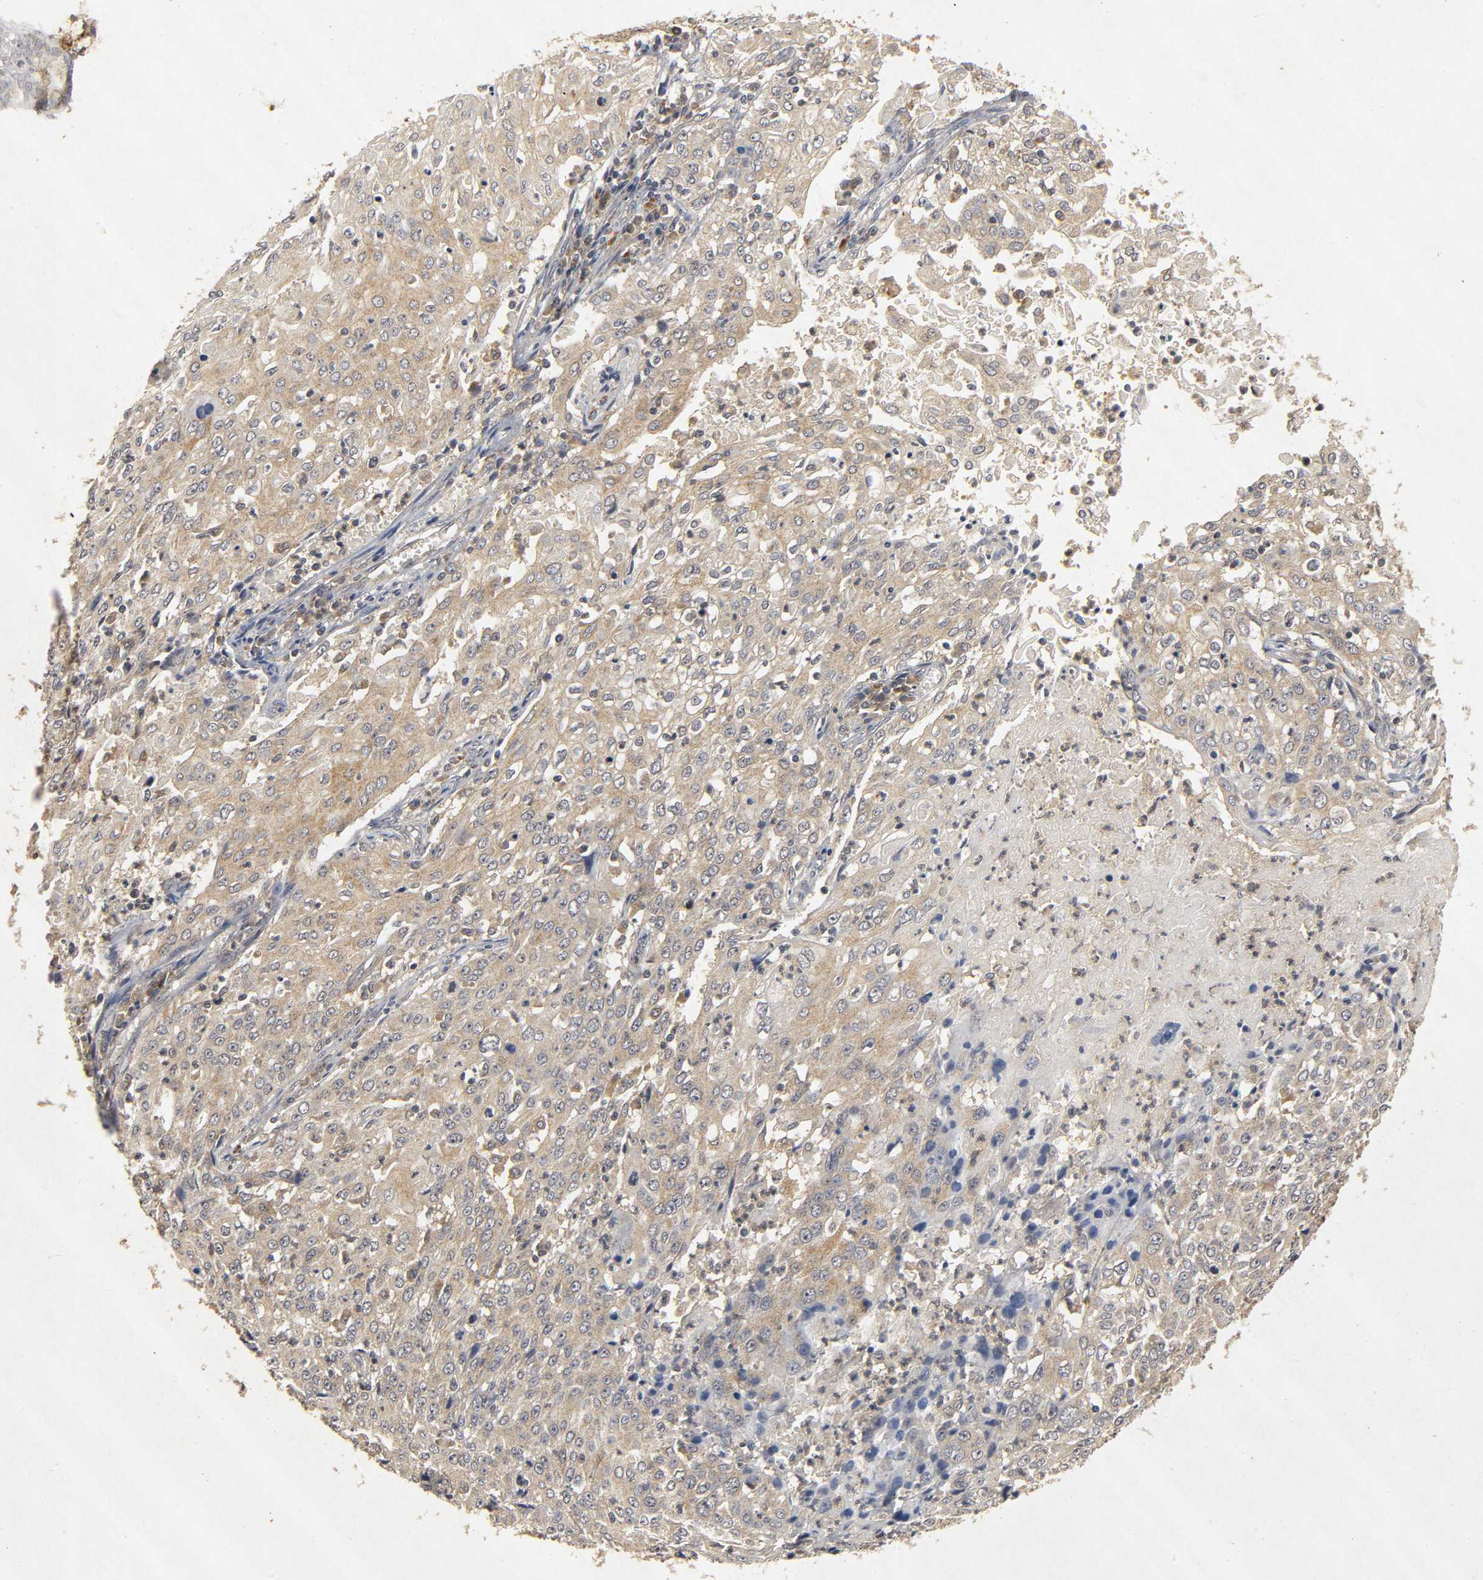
{"staining": {"intensity": "weak", "quantity": "25%-75%", "location": "cytoplasmic/membranous"}, "tissue": "cervical cancer", "cell_type": "Tumor cells", "image_type": "cancer", "snomed": [{"axis": "morphology", "description": "Squamous cell carcinoma, NOS"}, {"axis": "topography", "description": "Cervix"}], "caption": "An image of cervical cancer stained for a protein displays weak cytoplasmic/membranous brown staining in tumor cells.", "gene": "TRAF6", "patient": {"sex": "female", "age": 39}}